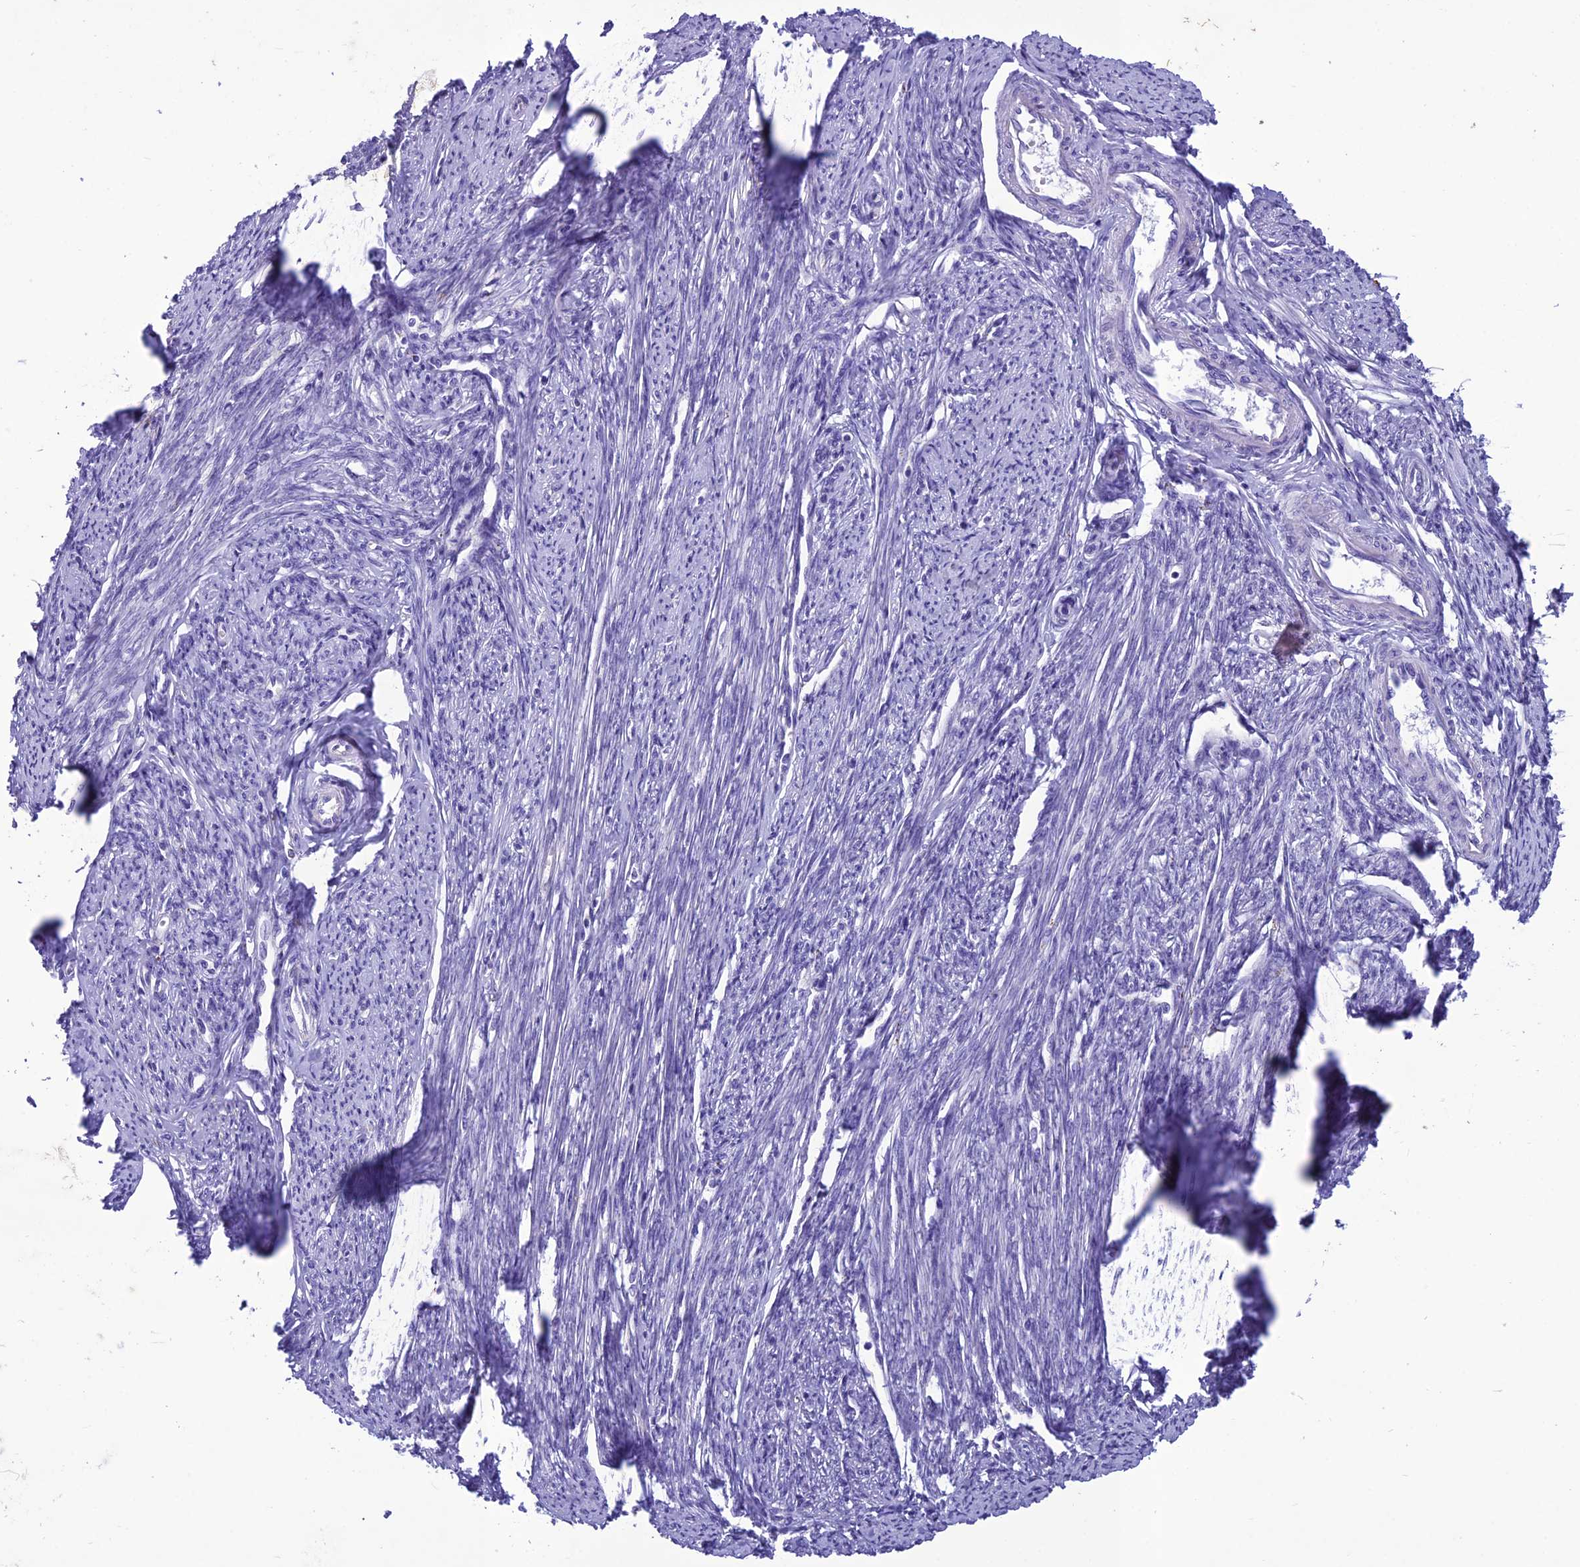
{"staining": {"intensity": "negative", "quantity": "none", "location": "none"}, "tissue": "smooth muscle", "cell_type": "Smooth muscle cells", "image_type": "normal", "snomed": [{"axis": "morphology", "description": "Normal tissue, NOS"}, {"axis": "topography", "description": "Smooth muscle"}, {"axis": "topography", "description": "Uterus"}], "caption": "IHC of unremarkable smooth muscle demonstrates no expression in smooth muscle cells.", "gene": "IFT172", "patient": {"sex": "female", "age": 59}}